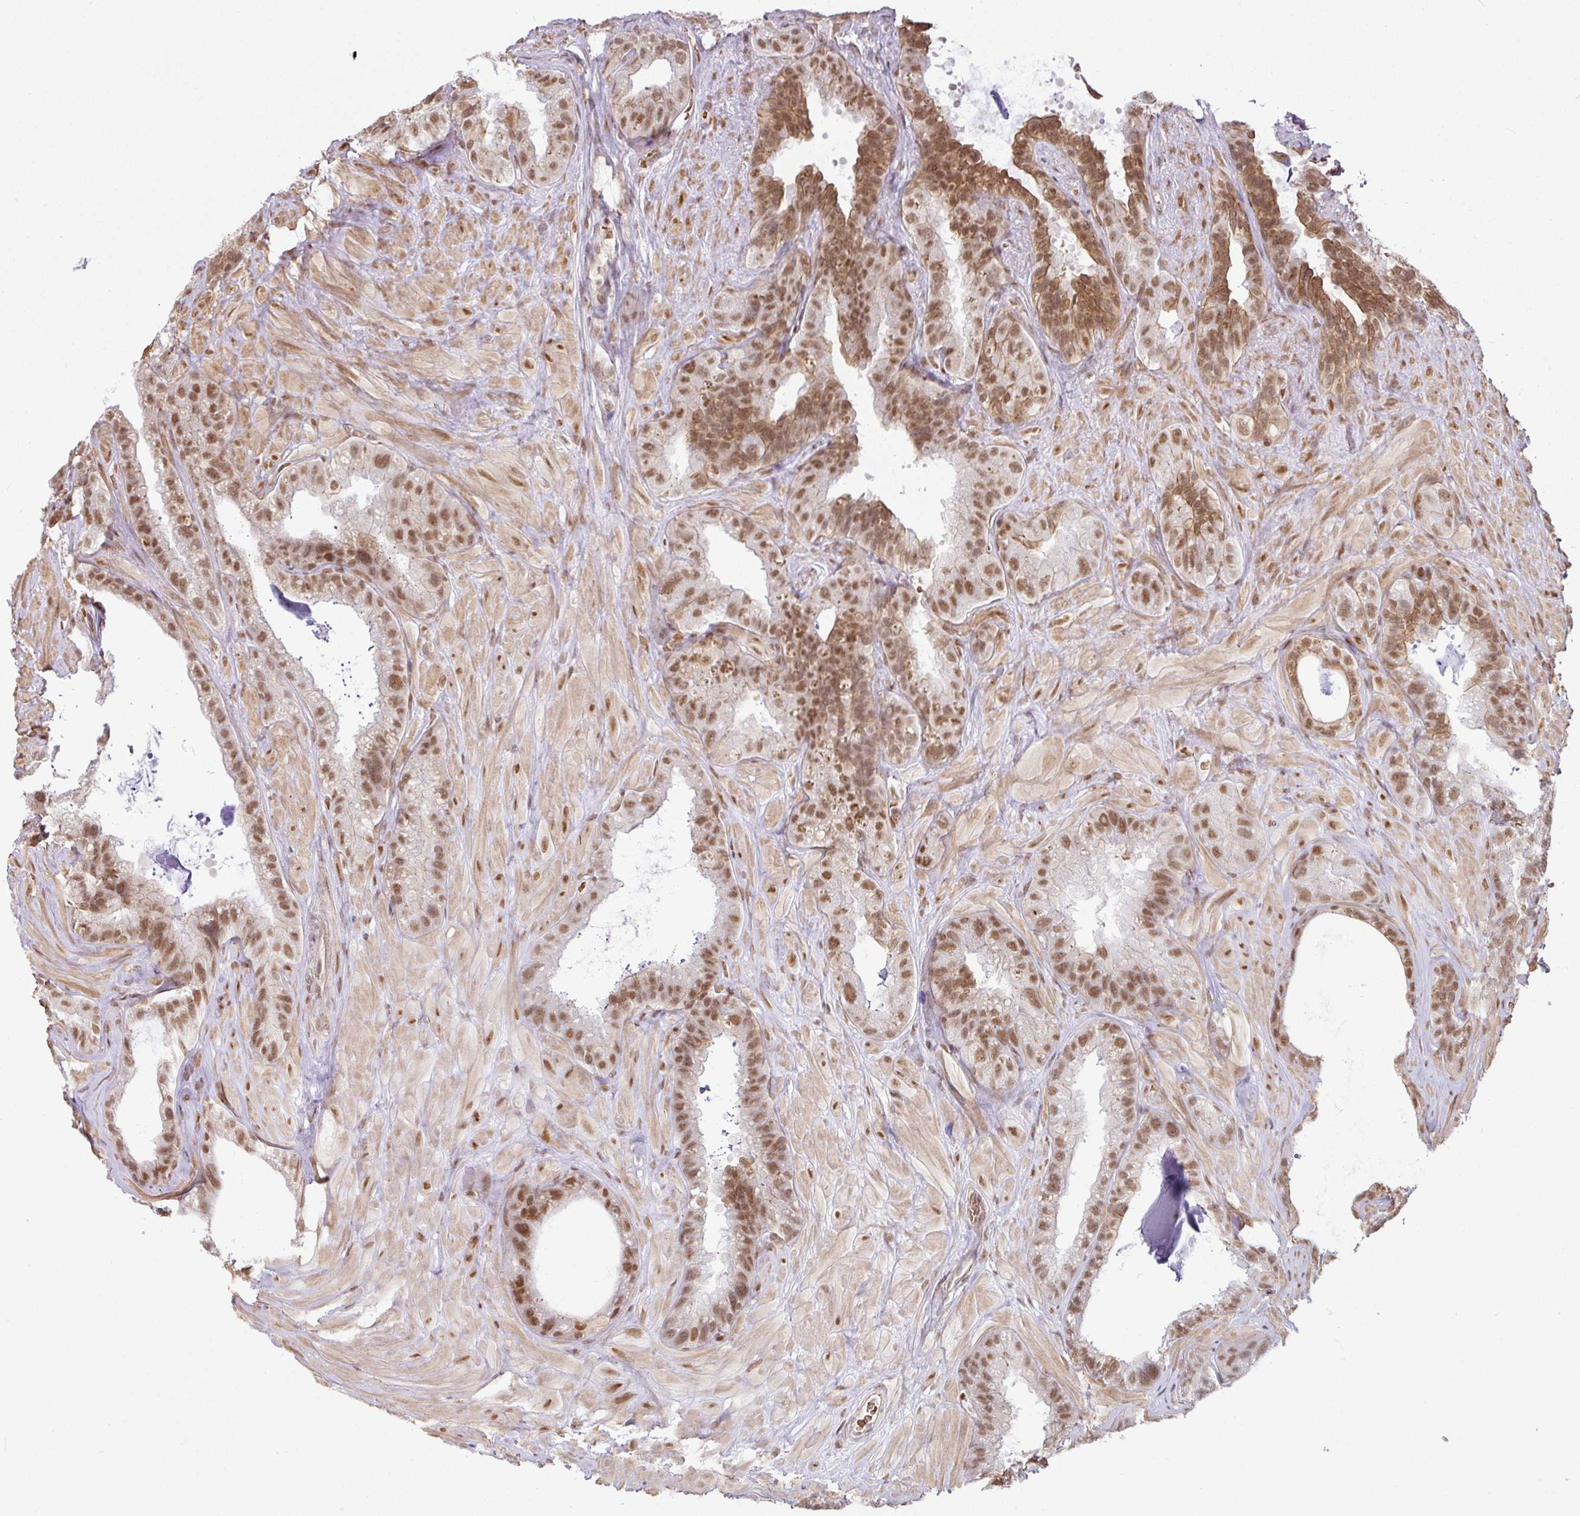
{"staining": {"intensity": "moderate", "quantity": ">75%", "location": "nuclear"}, "tissue": "seminal vesicle", "cell_type": "Glandular cells", "image_type": "normal", "snomed": [{"axis": "morphology", "description": "Normal tissue, NOS"}, {"axis": "topography", "description": "Seminal veicle"}, {"axis": "topography", "description": "Peripheral nerve tissue"}], "caption": "Immunohistochemical staining of unremarkable seminal vesicle shows medium levels of moderate nuclear expression in about >75% of glandular cells.", "gene": "NCOA5", "patient": {"sex": "male", "age": 76}}